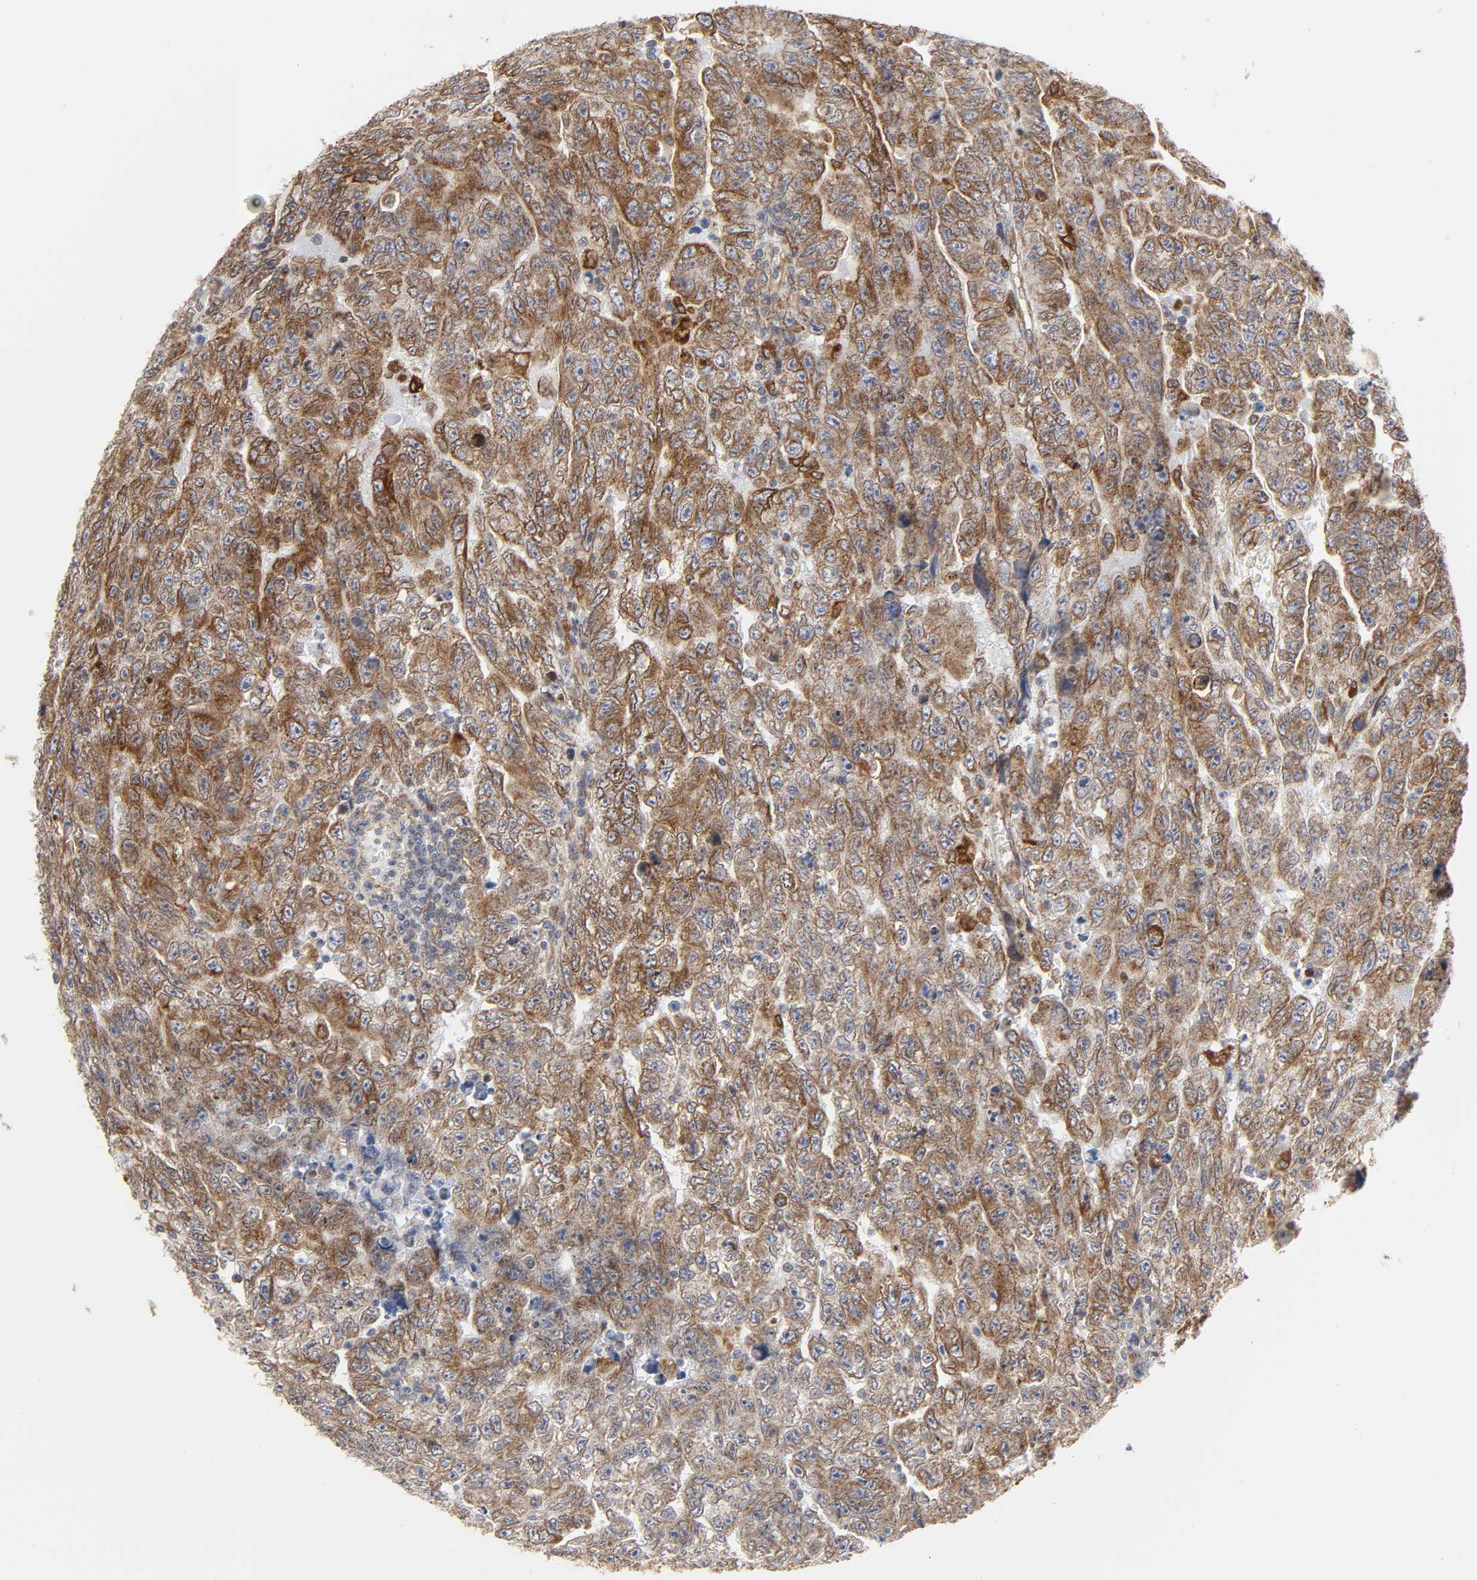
{"staining": {"intensity": "moderate", "quantity": ">75%", "location": "cytoplasmic/membranous"}, "tissue": "testis cancer", "cell_type": "Tumor cells", "image_type": "cancer", "snomed": [{"axis": "morphology", "description": "Carcinoma, Embryonal, NOS"}, {"axis": "topography", "description": "Testis"}], "caption": "Human testis cancer stained with a protein marker shows moderate staining in tumor cells.", "gene": "POR", "patient": {"sex": "male", "age": 28}}